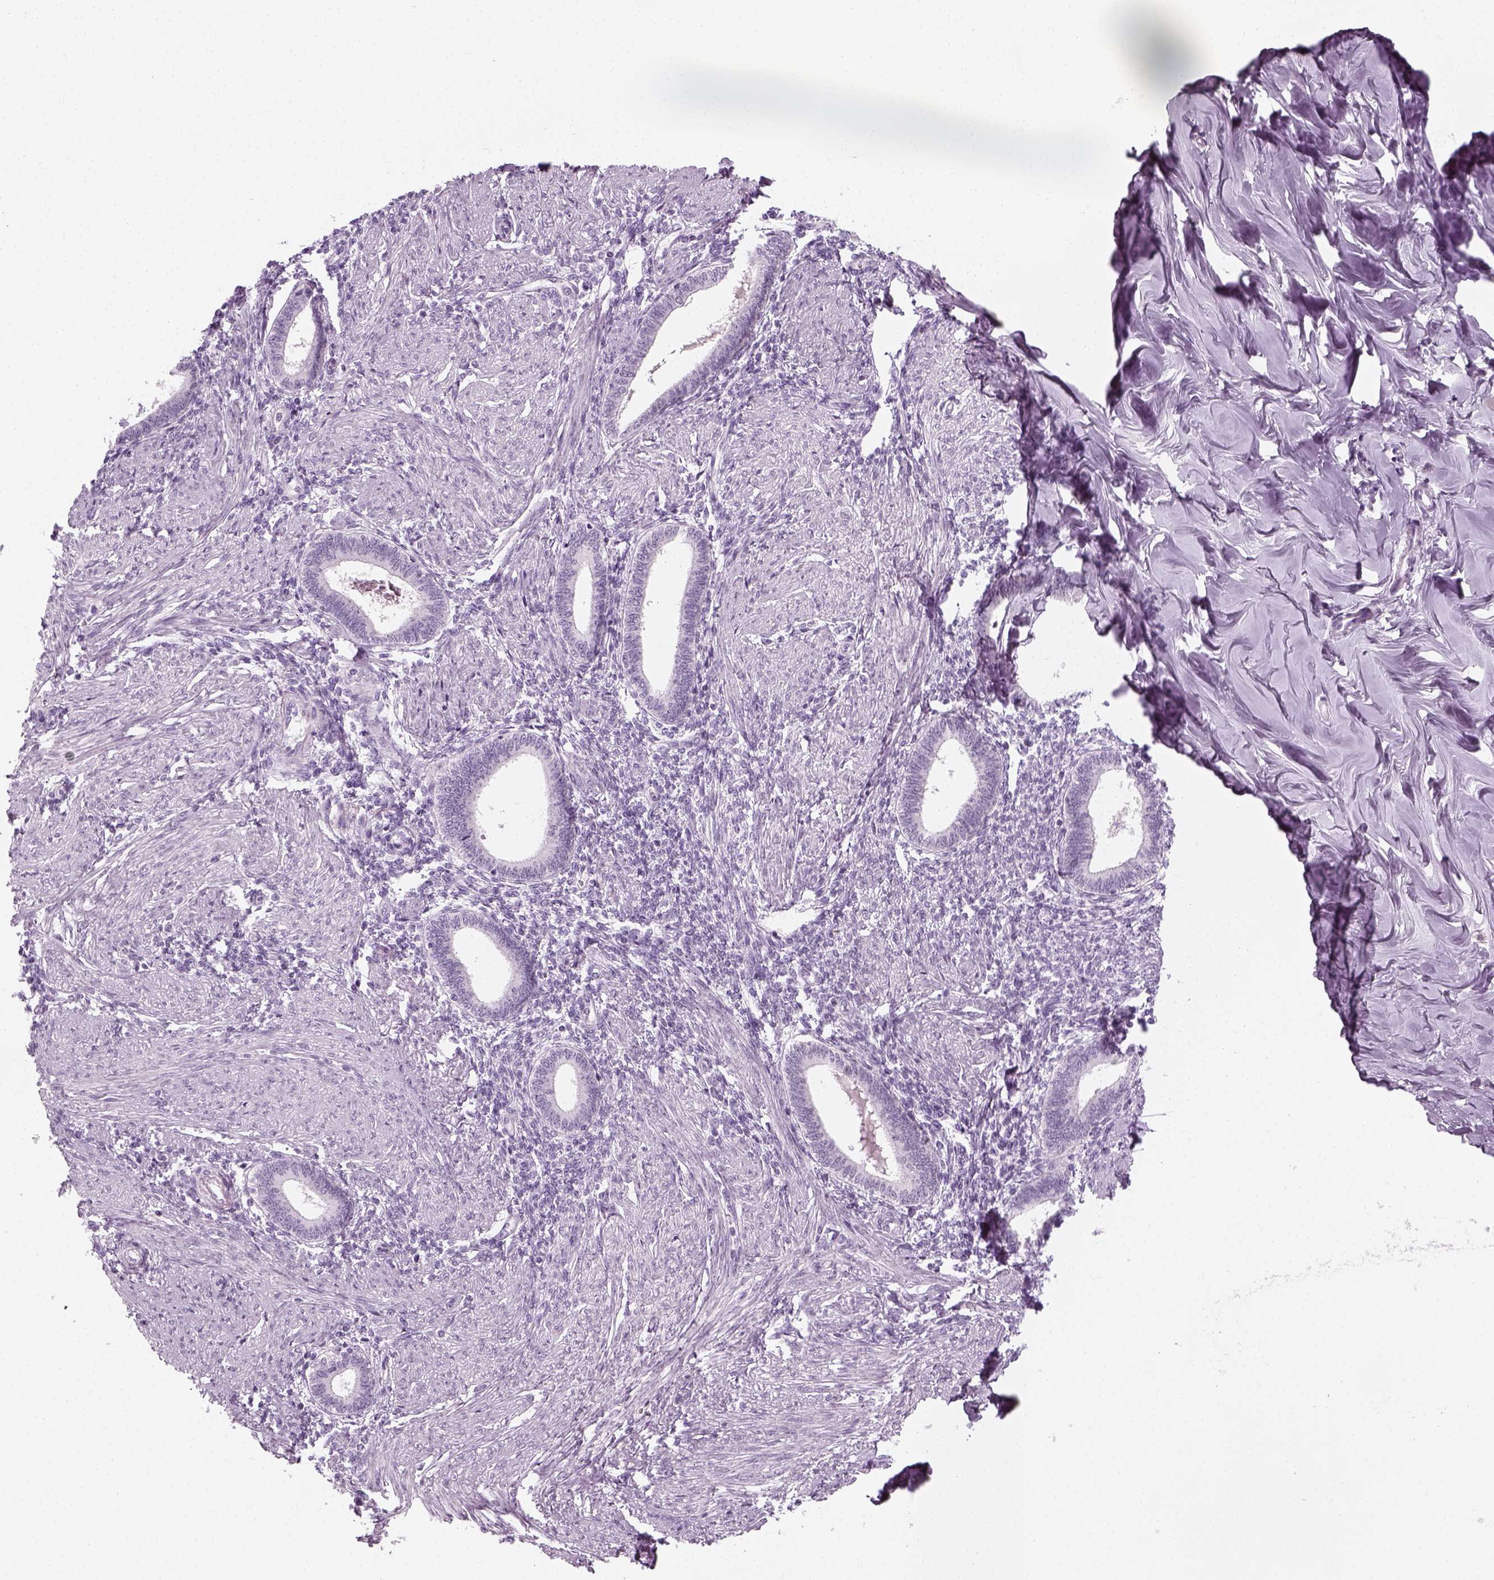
{"staining": {"intensity": "negative", "quantity": "none", "location": "none"}, "tissue": "endometrium", "cell_type": "Cells in endometrial stroma", "image_type": "normal", "snomed": [{"axis": "morphology", "description": "Normal tissue, NOS"}, {"axis": "topography", "description": "Endometrium"}], "caption": "Immunohistochemistry (IHC) micrograph of benign endometrium: human endometrium stained with DAB exhibits no significant protein positivity in cells in endometrial stroma. (DAB IHC, high magnification).", "gene": "KRT75", "patient": {"sex": "female", "age": 42}}